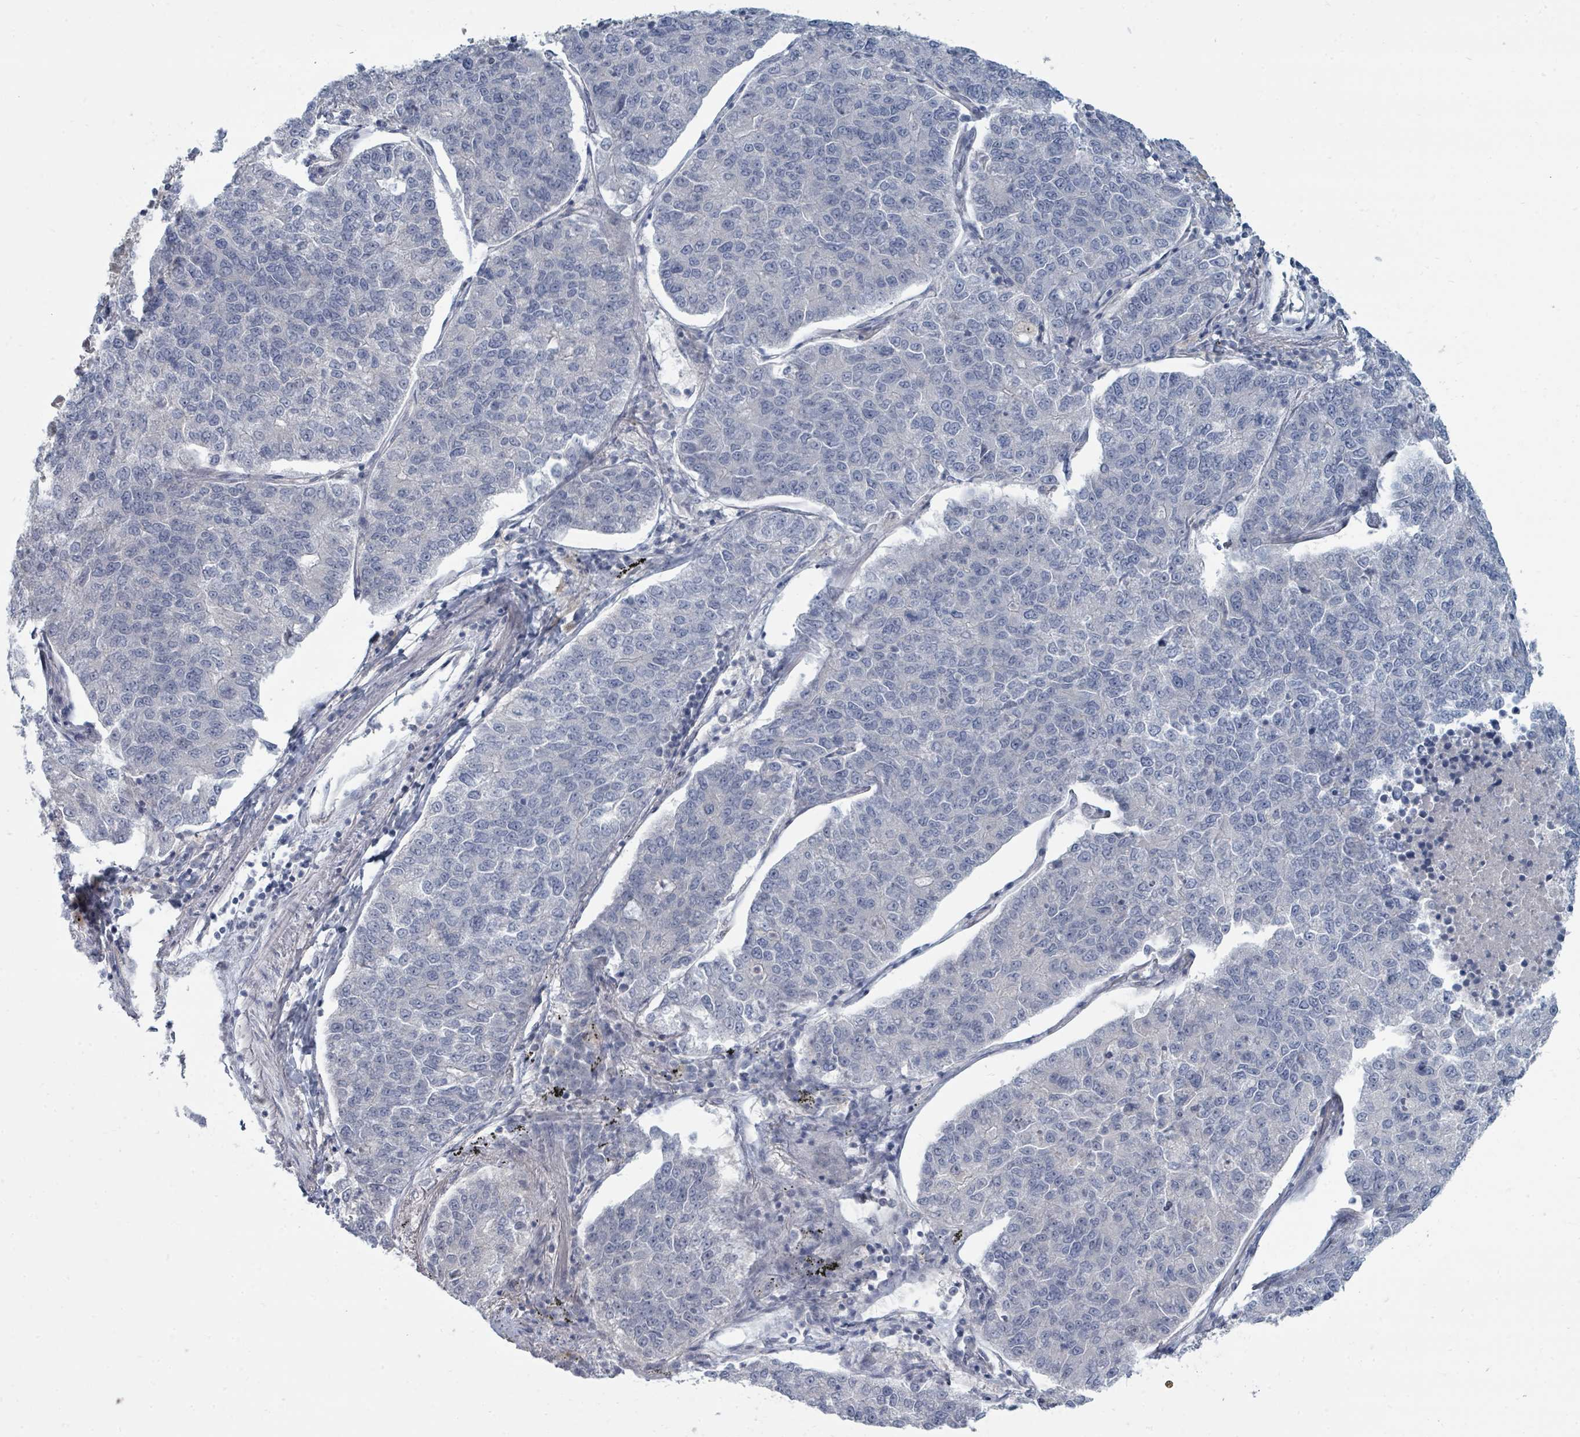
{"staining": {"intensity": "negative", "quantity": "none", "location": "none"}, "tissue": "lung cancer", "cell_type": "Tumor cells", "image_type": "cancer", "snomed": [{"axis": "morphology", "description": "Adenocarcinoma, NOS"}, {"axis": "topography", "description": "Lung"}], "caption": "Tumor cells show no significant protein expression in lung cancer.", "gene": "SLC25A45", "patient": {"sex": "male", "age": 49}}